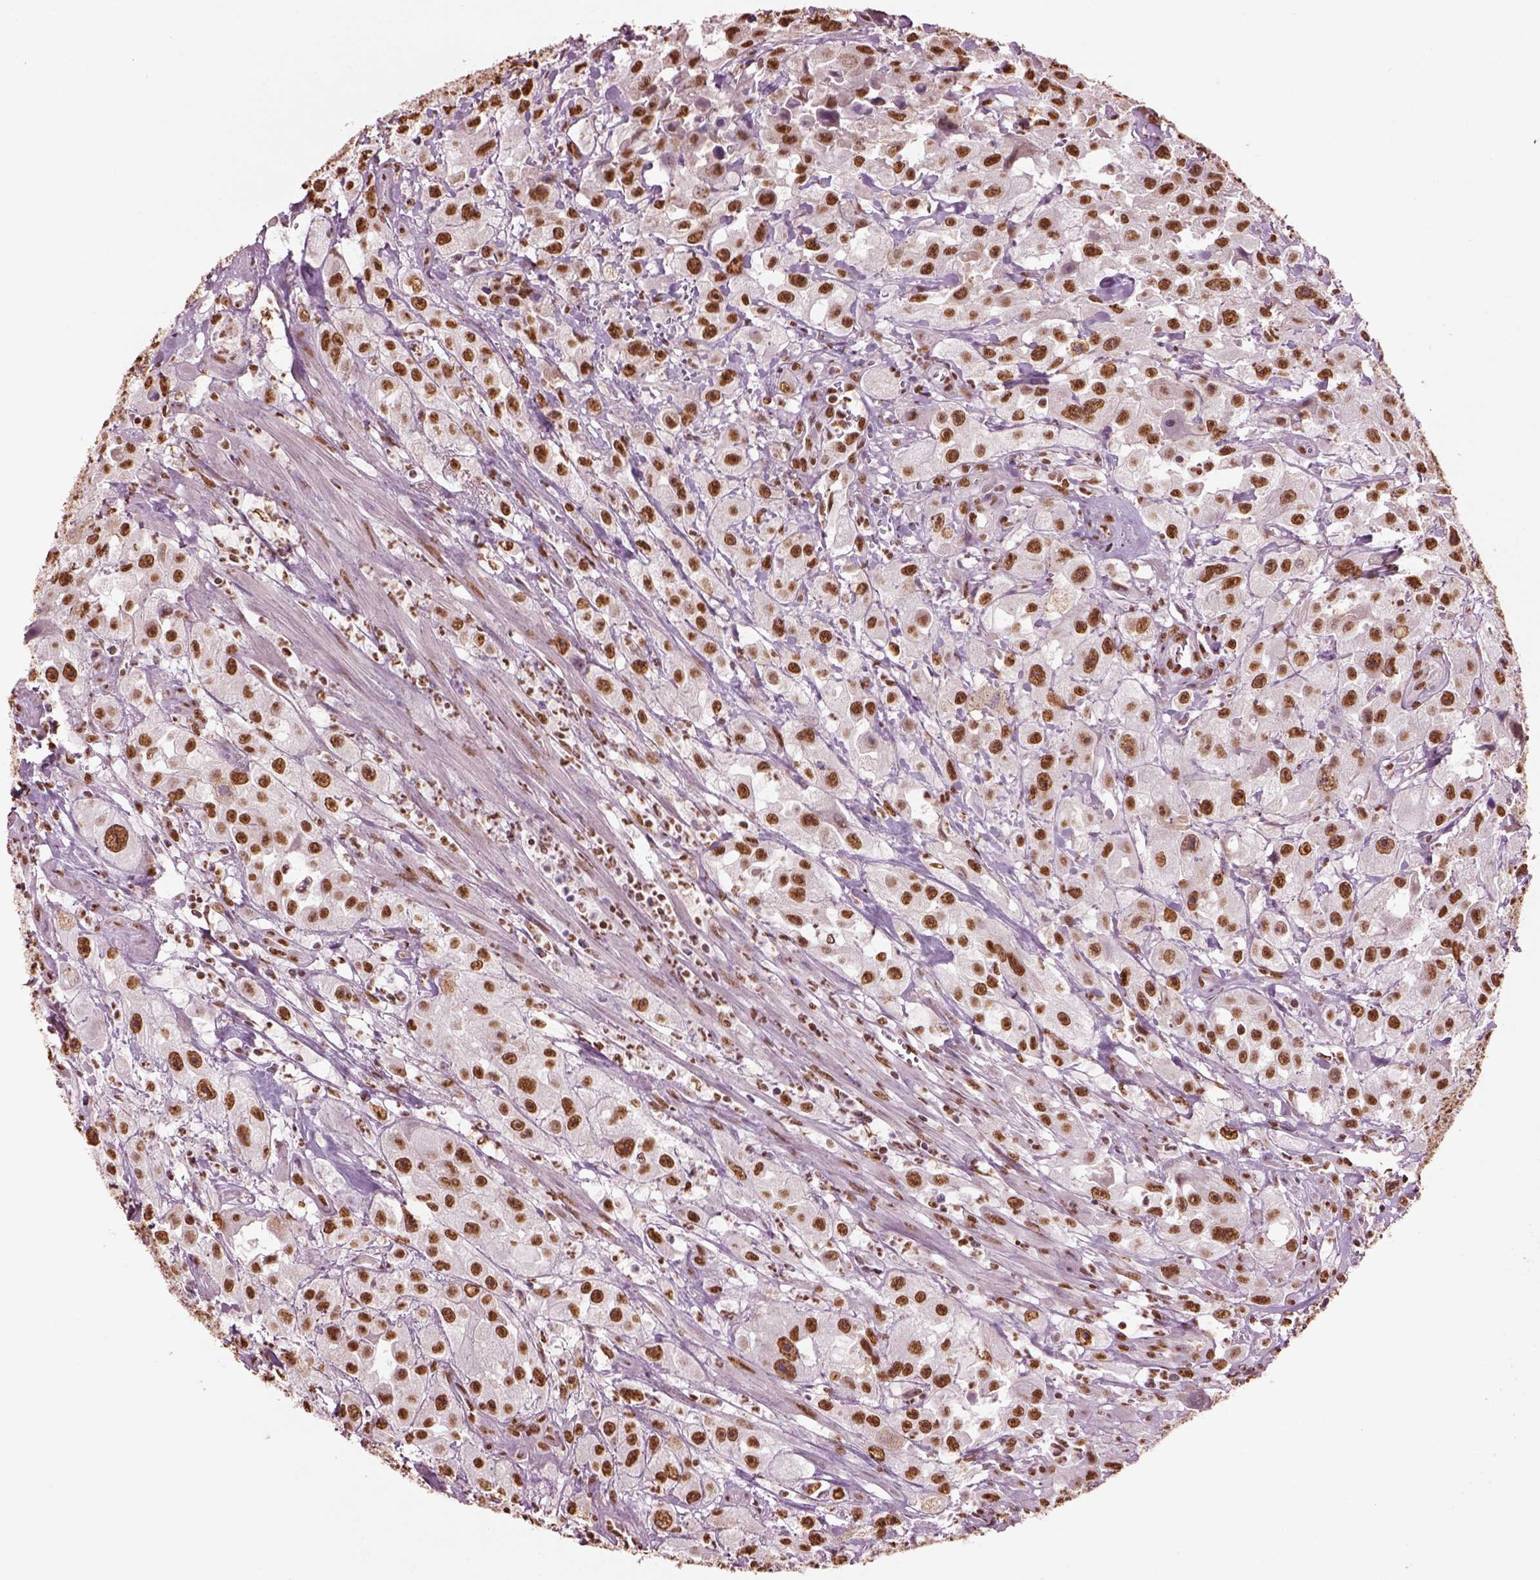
{"staining": {"intensity": "strong", "quantity": ">75%", "location": "nuclear"}, "tissue": "urothelial cancer", "cell_type": "Tumor cells", "image_type": "cancer", "snomed": [{"axis": "morphology", "description": "Urothelial carcinoma, High grade"}, {"axis": "topography", "description": "Urinary bladder"}], "caption": "High-grade urothelial carcinoma stained with immunohistochemistry shows strong nuclear staining in about >75% of tumor cells.", "gene": "DDX3X", "patient": {"sex": "male", "age": 79}}